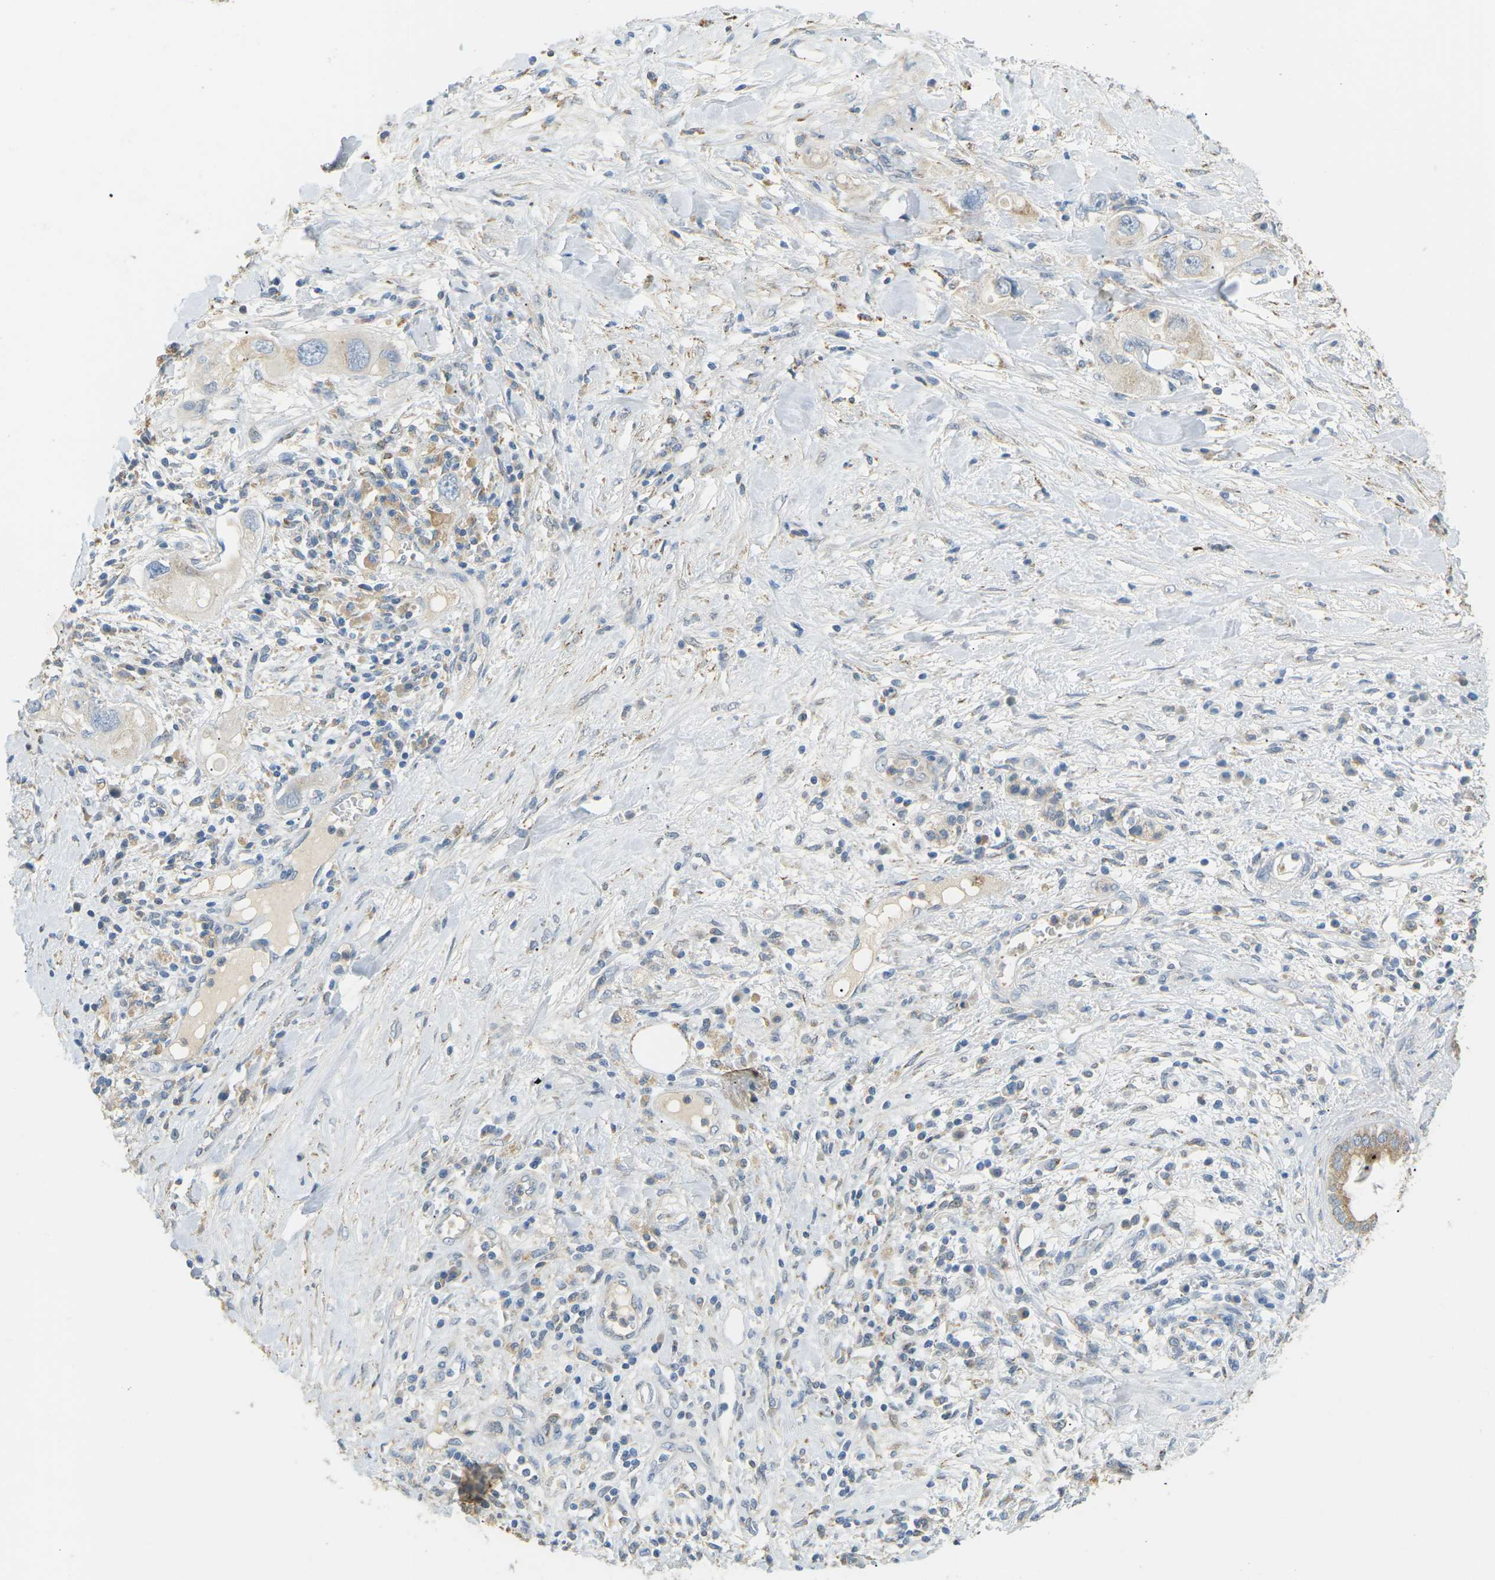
{"staining": {"intensity": "moderate", "quantity": "<25%", "location": "cytoplasmic/membranous"}, "tissue": "pancreatic cancer", "cell_type": "Tumor cells", "image_type": "cancer", "snomed": [{"axis": "morphology", "description": "Adenocarcinoma, NOS"}, {"axis": "topography", "description": "Pancreas"}], "caption": "This is an image of immunohistochemistry staining of pancreatic cancer (adenocarcinoma), which shows moderate staining in the cytoplasmic/membranous of tumor cells.", "gene": "CD300E", "patient": {"sex": "female", "age": 56}}